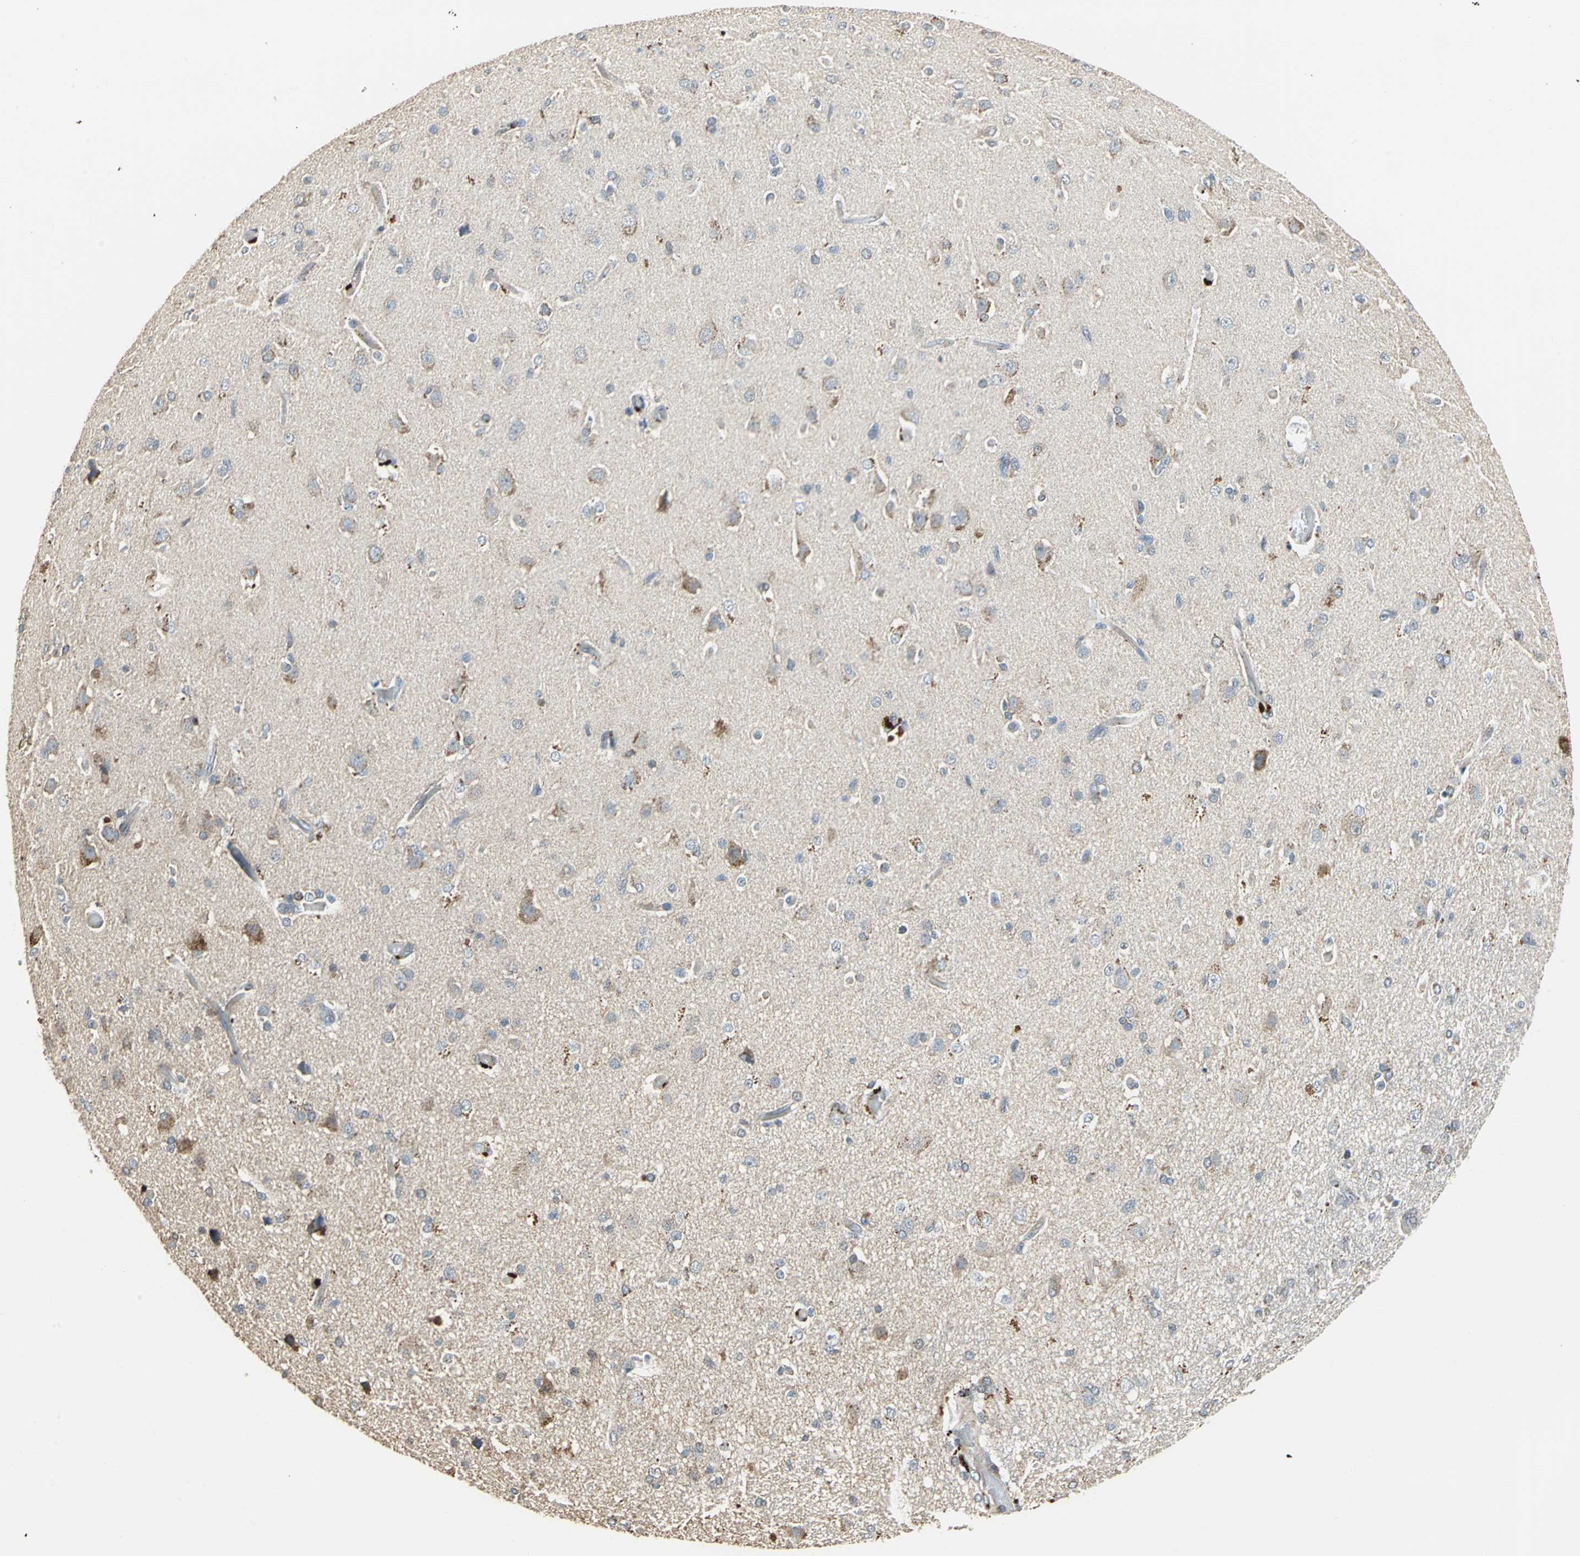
{"staining": {"intensity": "negative", "quantity": "none", "location": "none"}, "tissue": "glioma", "cell_type": "Tumor cells", "image_type": "cancer", "snomed": [{"axis": "morphology", "description": "Glioma, malignant, High grade"}, {"axis": "topography", "description": "Brain"}], "caption": "High magnification brightfield microscopy of glioma stained with DAB (brown) and counterstained with hematoxylin (blue): tumor cells show no significant positivity.", "gene": "DNAJB4", "patient": {"sex": "male", "age": 33}}